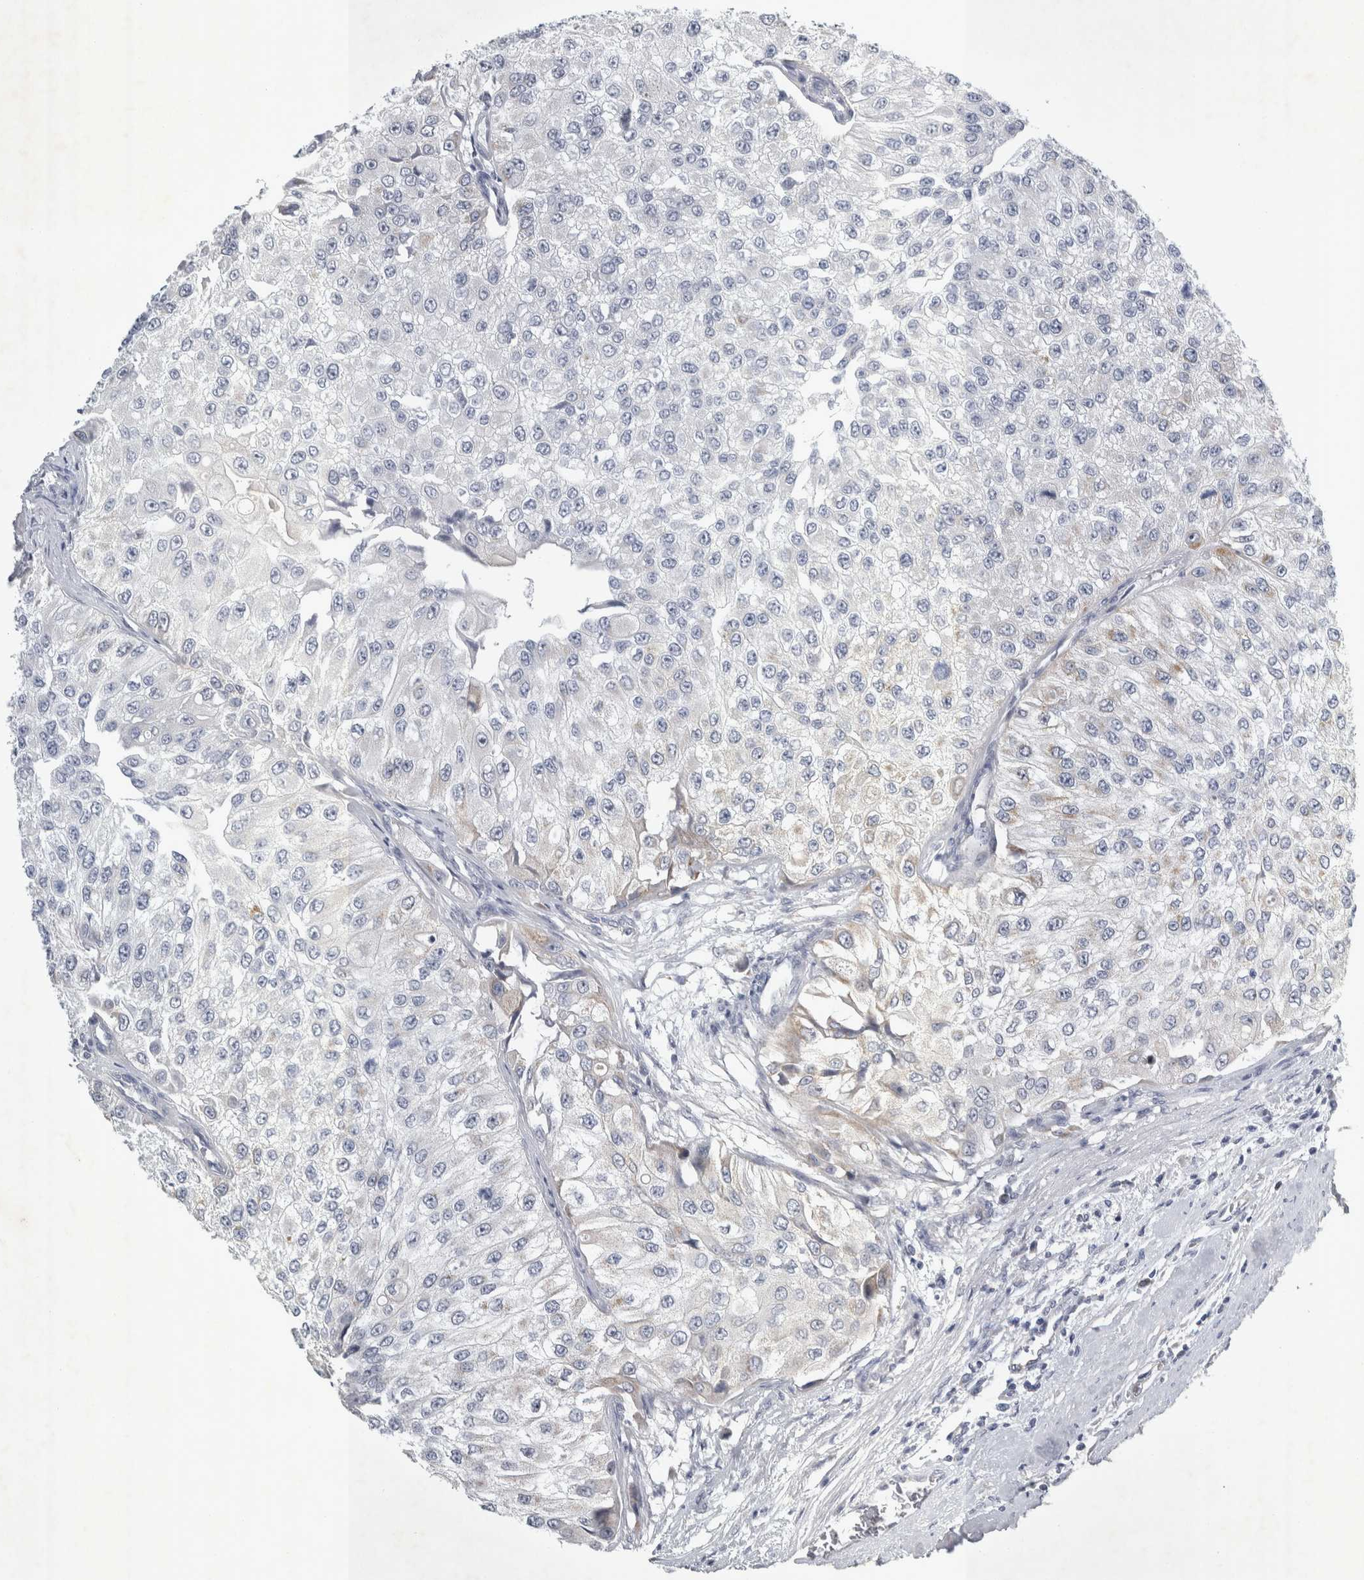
{"staining": {"intensity": "negative", "quantity": "none", "location": "none"}, "tissue": "urothelial cancer", "cell_type": "Tumor cells", "image_type": "cancer", "snomed": [{"axis": "morphology", "description": "Urothelial carcinoma, High grade"}, {"axis": "topography", "description": "Kidney"}, {"axis": "topography", "description": "Urinary bladder"}], "caption": "Protein analysis of urothelial cancer reveals no significant expression in tumor cells. (DAB immunohistochemistry (IHC) visualized using brightfield microscopy, high magnification).", "gene": "FXYD7", "patient": {"sex": "male", "age": 77}}